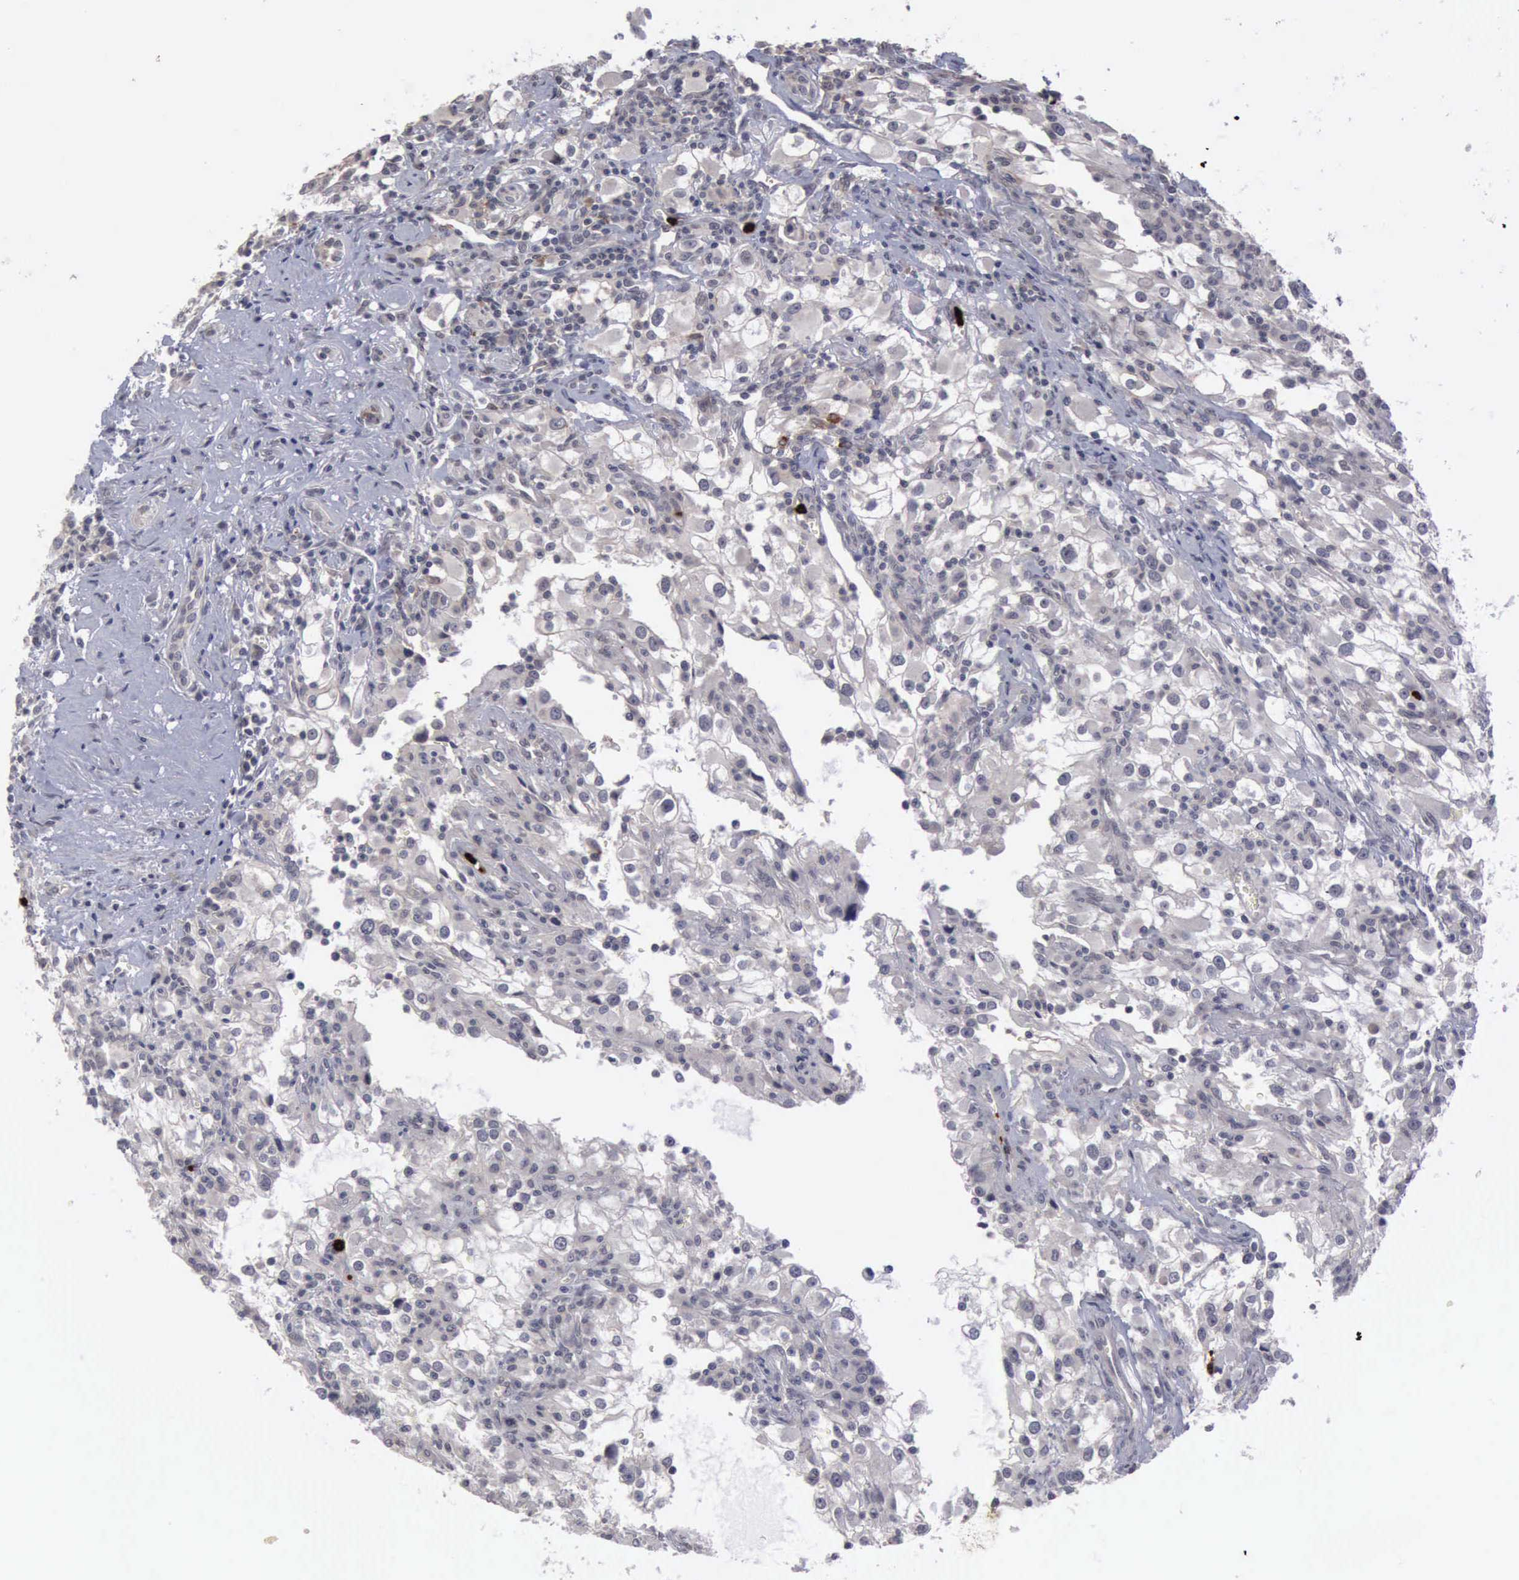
{"staining": {"intensity": "negative", "quantity": "none", "location": "none"}, "tissue": "renal cancer", "cell_type": "Tumor cells", "image_type": "cancer", "snomed": [{"axis": "morphology", "description": "Adenocarcinoma, NOS"}, {"axis": "topography", "description": "Kidney"}], "caption": "Immunohistochemistry (IHC) of human renal cancer (adenocarcinoma) reveals no expression in tumor cells.", "gene": "MMP9", "patient": {"sex": "female", "age": 52}}